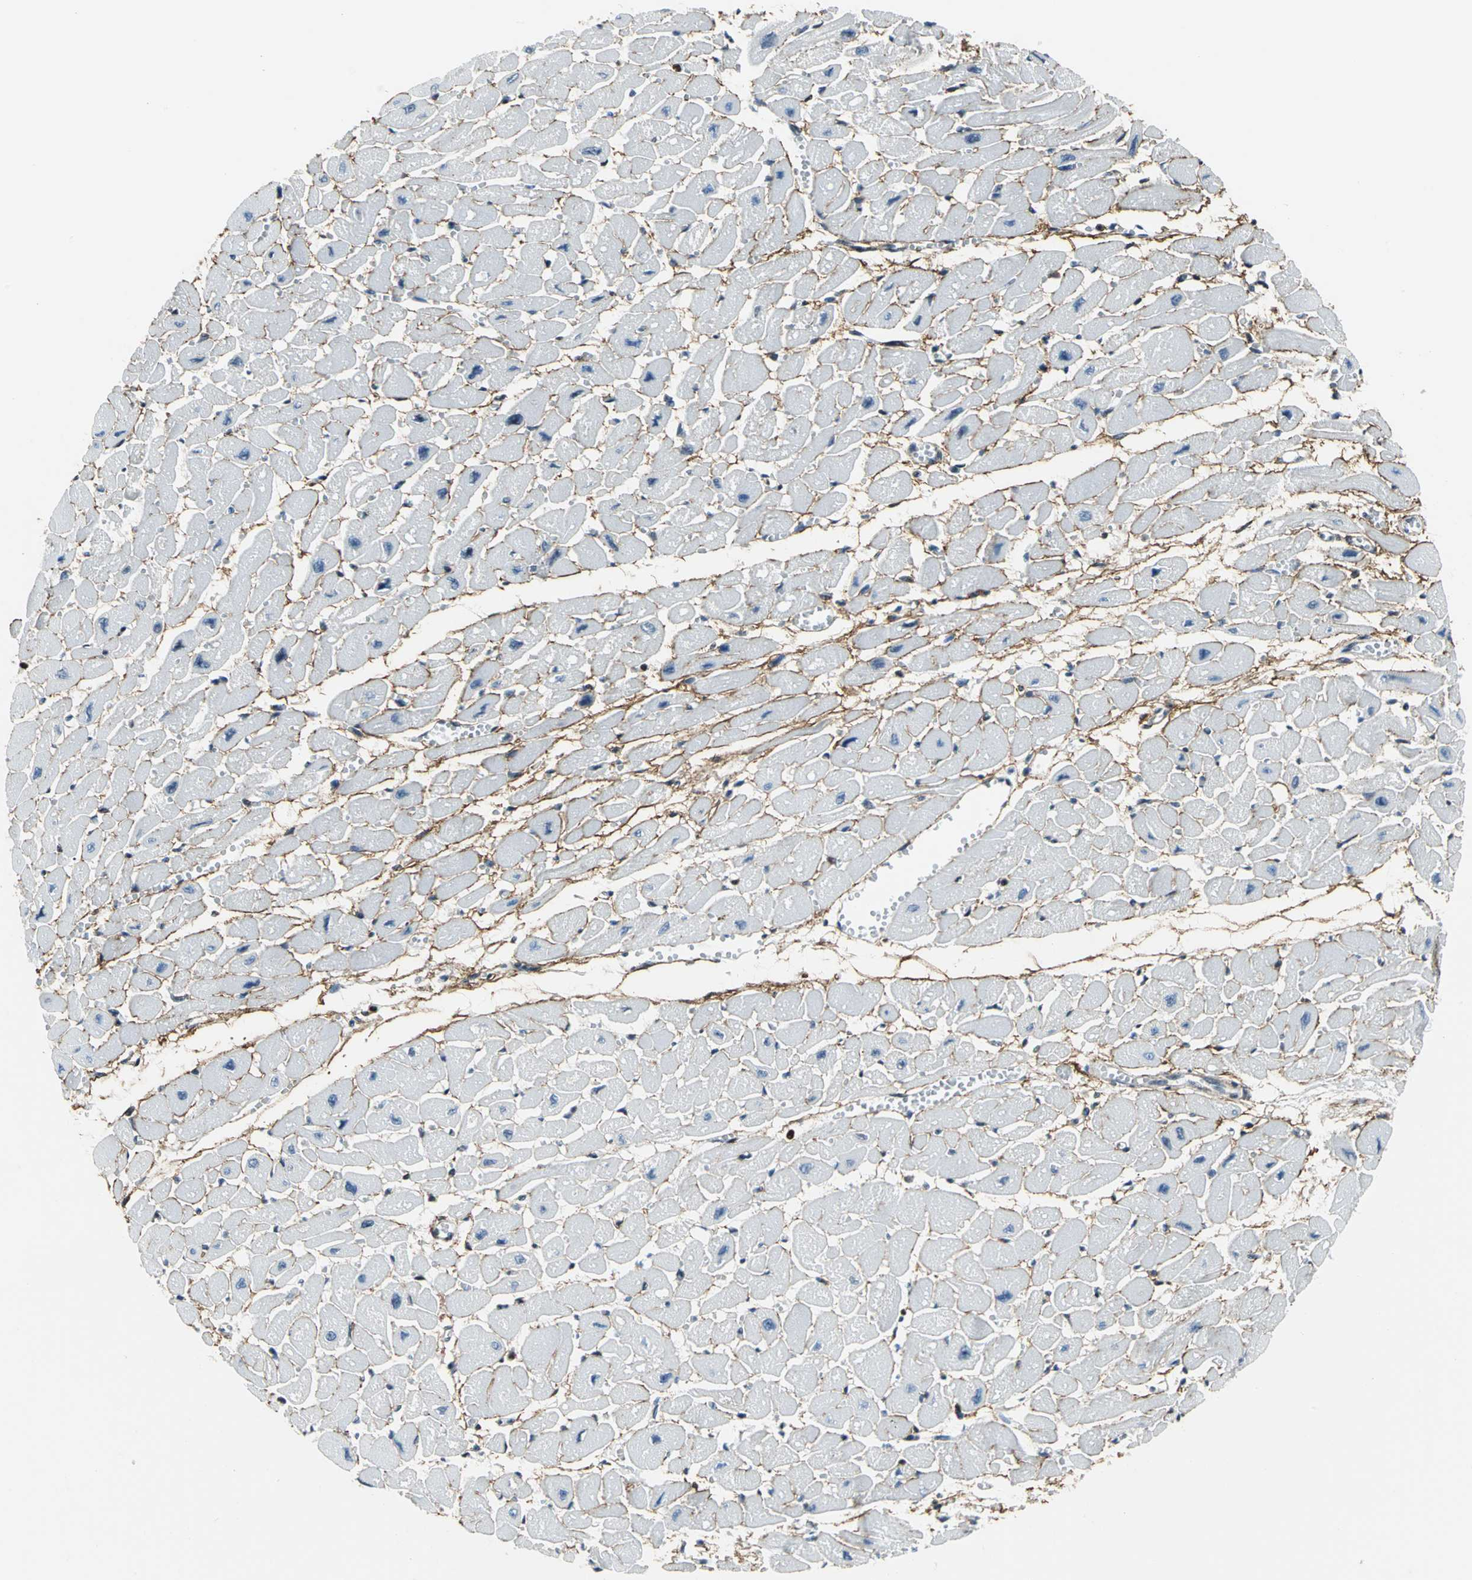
{"staining": {"intensity": "negative", "quantity": "none", "location": "none"}, "tissue": "heart muscle", "cell_type": "Cardiomyocytes", "image_type": "normal", "snomed": [{"axis": "morphology", "description": "Normal tissue, NOS"}, {"axis": "topography", "description": "Heart"}], "caption": "Immunohistochemistry micrograph of normal heart muscle: human heart muscle stained with DAB reveals no significant protein expression in cardiomyocytes. The staining was performed using DAB to visualize the protein expression in brown, while the nuclei were stained in blue with hematoxylin (Magnification: 20x).", "gene": "APEX1", "patient": {"sex": "female", "age": 54}}